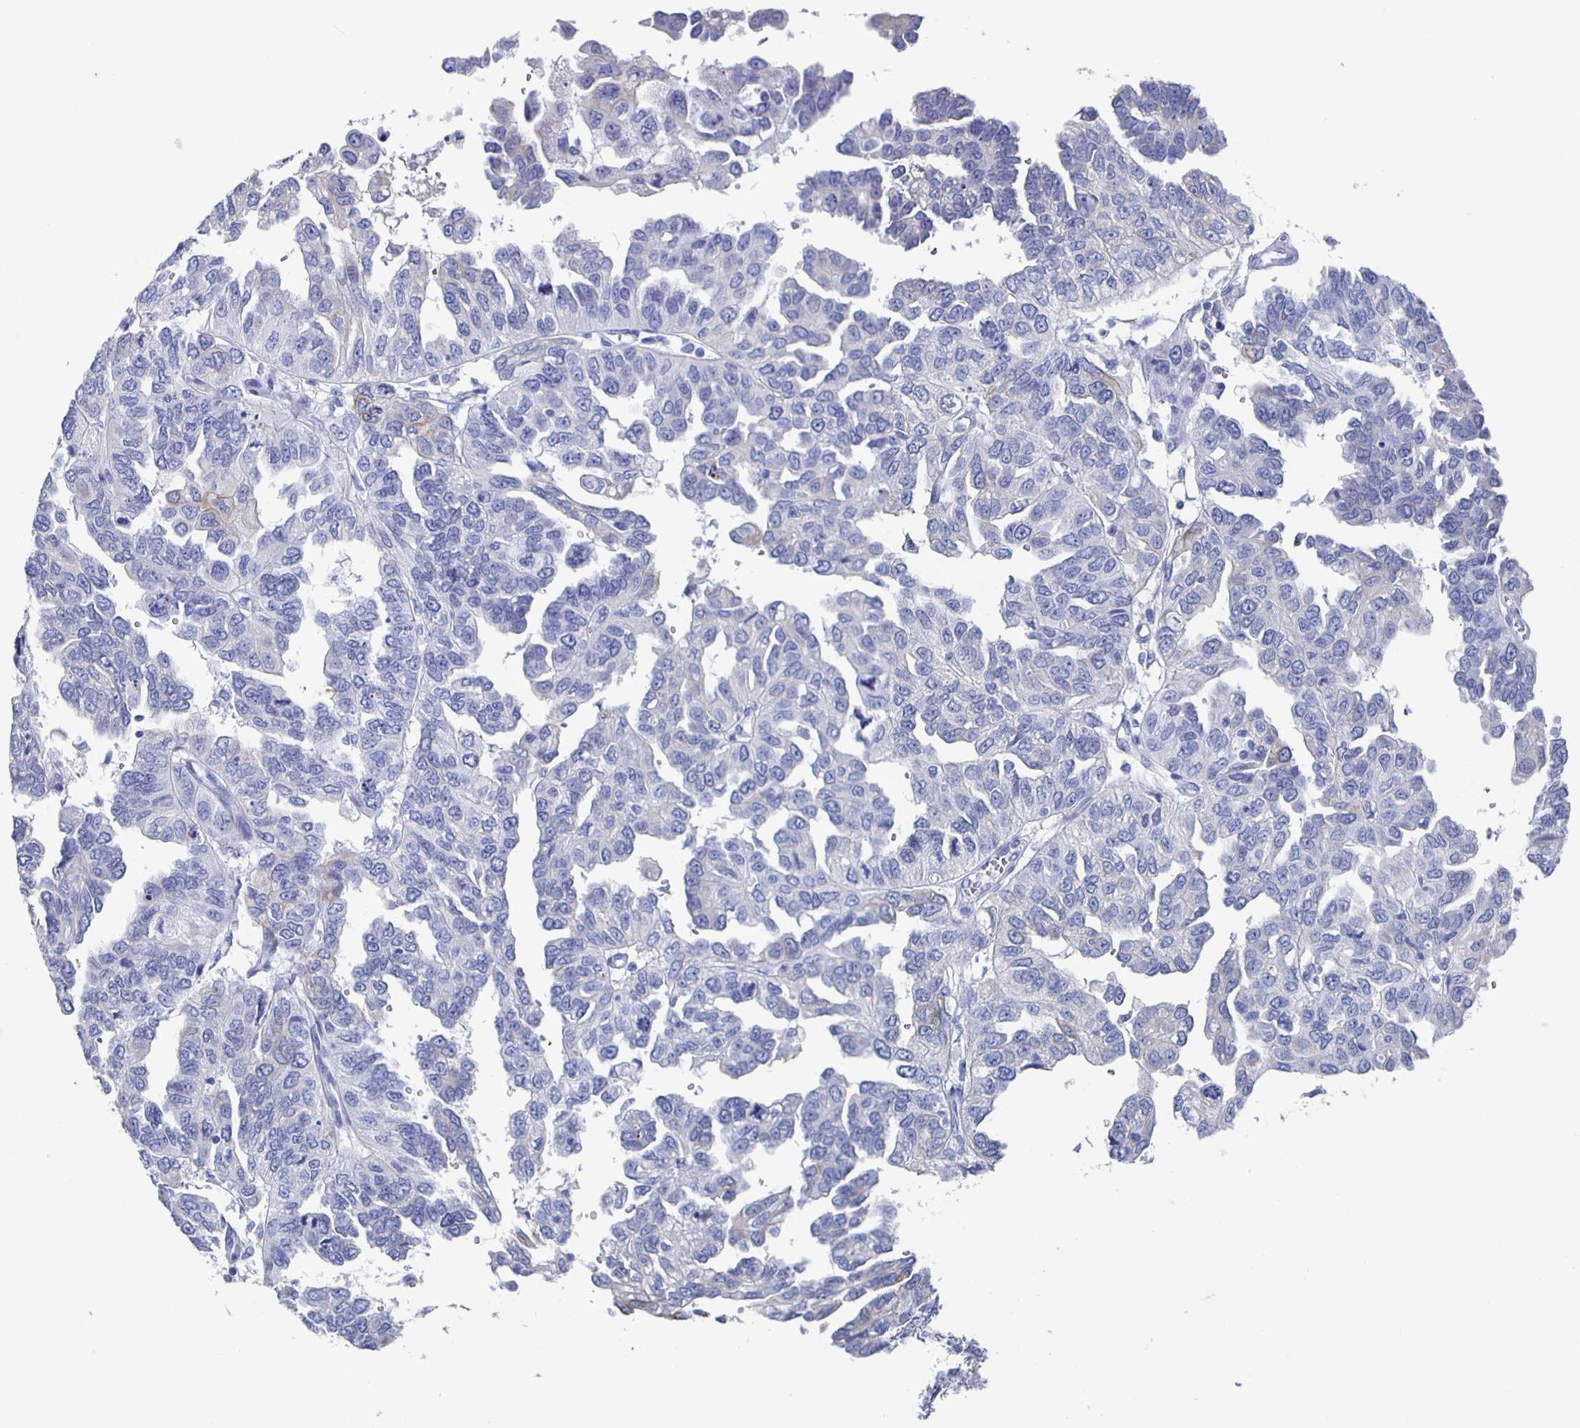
{"staining": {"intensity": "moderate", "quantity": "<25%", "location": "cytoplasmic/membranous"}, "tissue": "ovarian cancer", "cell_type": "Tumor cells", "image_type": "cancer", "snomed": [{"axis": "morphology", "description": "Cystadenocarcinoma, serous, NOS"}, {"axis": "topography", "description": "Ovary"}], "caption": "Protein expression analysis of ovarian cancer (serous cystadenocarcinoma) reveals moderate cytoplasmic/membranous expression in about <25% of tumor cells.", "gene": "CCDC17", "patient": {"sex": "female", "age": 53}}